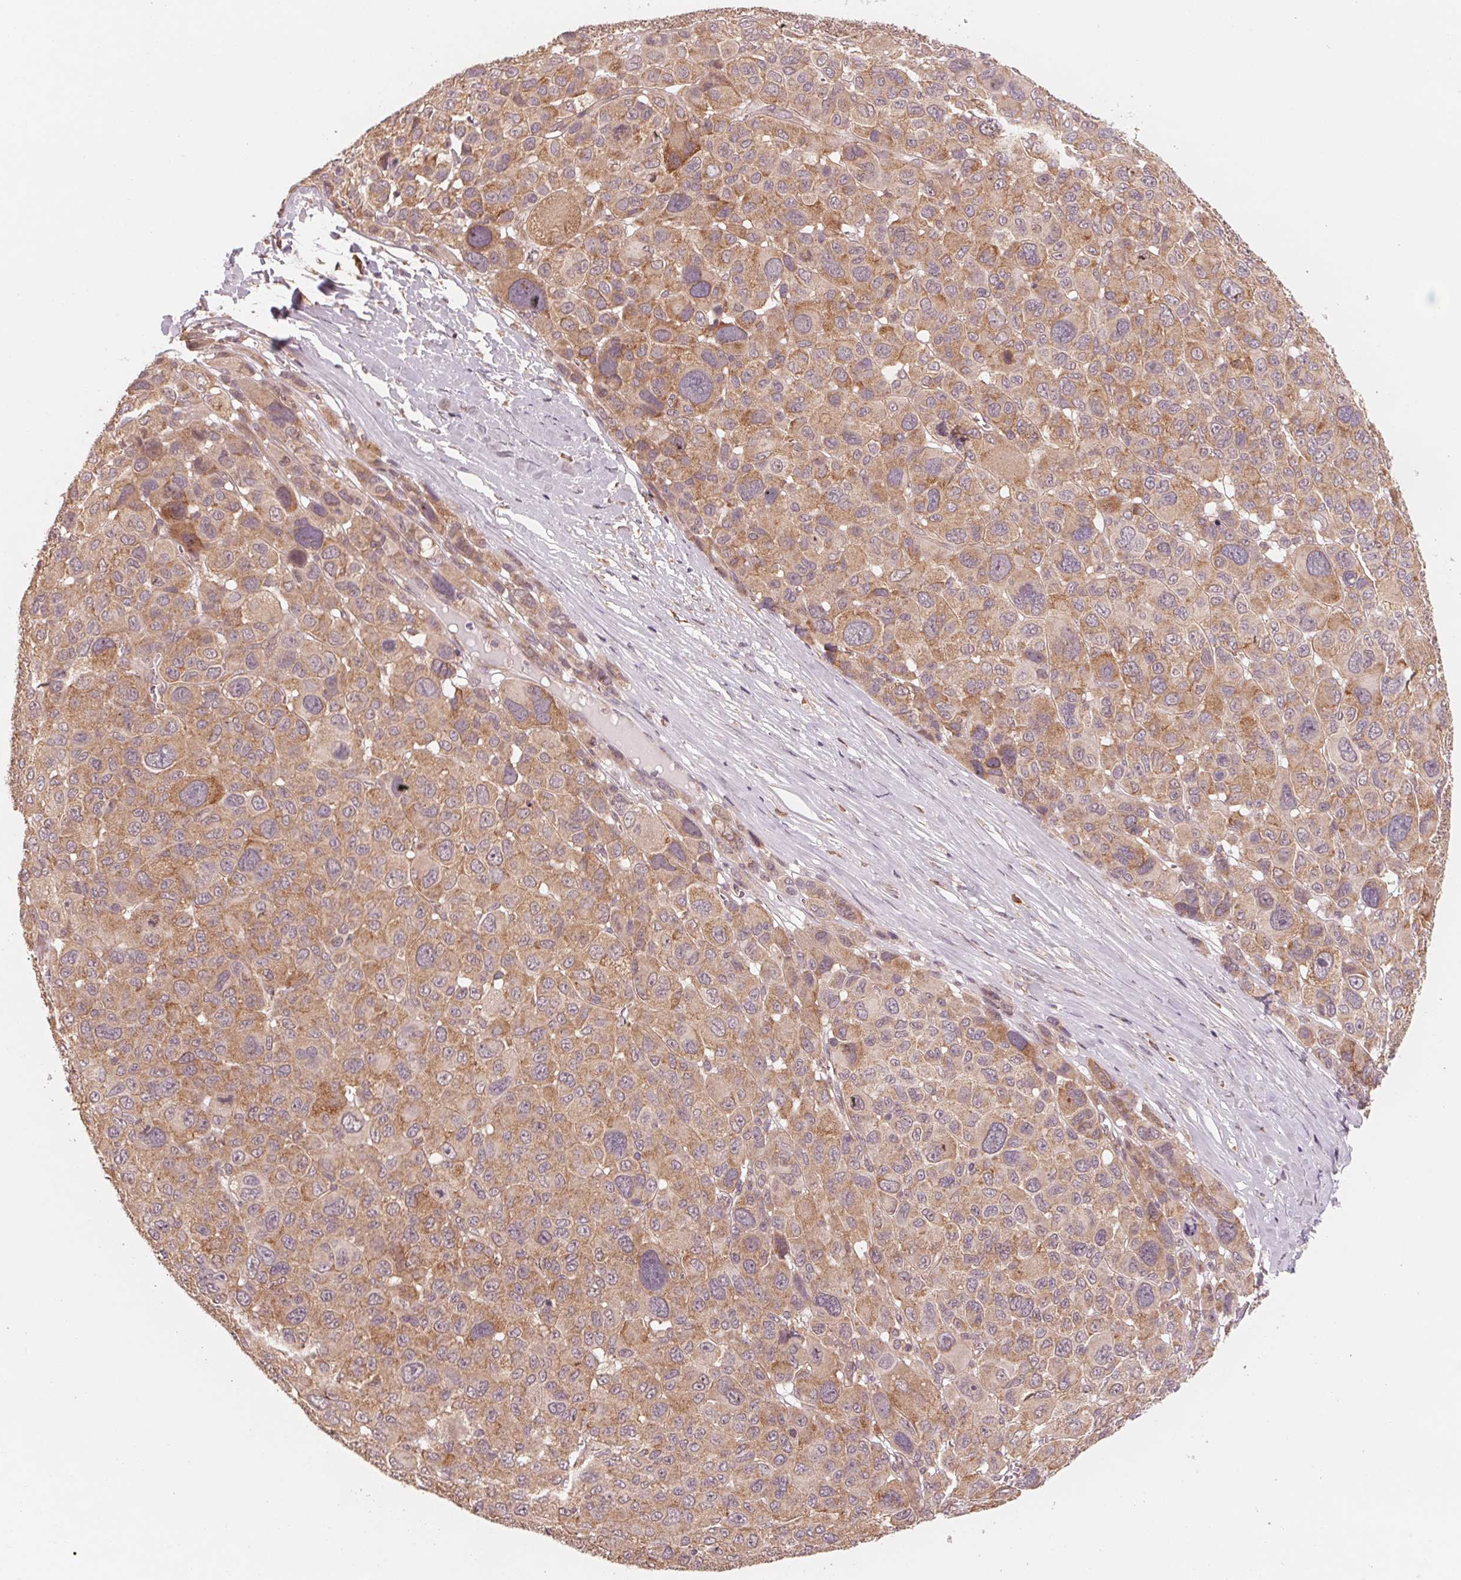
{"staining": {"intensity": "moderate", "quantity": ">75%", "location": "cytoplasmic/membranous"}, "tissue": "melanoma", "cell_type": "Tumor cells", "image_type": "cancer", "snomed": [{"axis": "morphology", "description": "Malignant melanoma, NOS"}, {"axis": "topography", "description": "Skin"}], "caption": "The photomicrograph reveals staining of melanoma, revealing moderate cytoplasmic/membranous protein expression (brown color) within tumor cells.", "gene": "GIGYF2", "patient": {"sex": "female", "age": 66}}